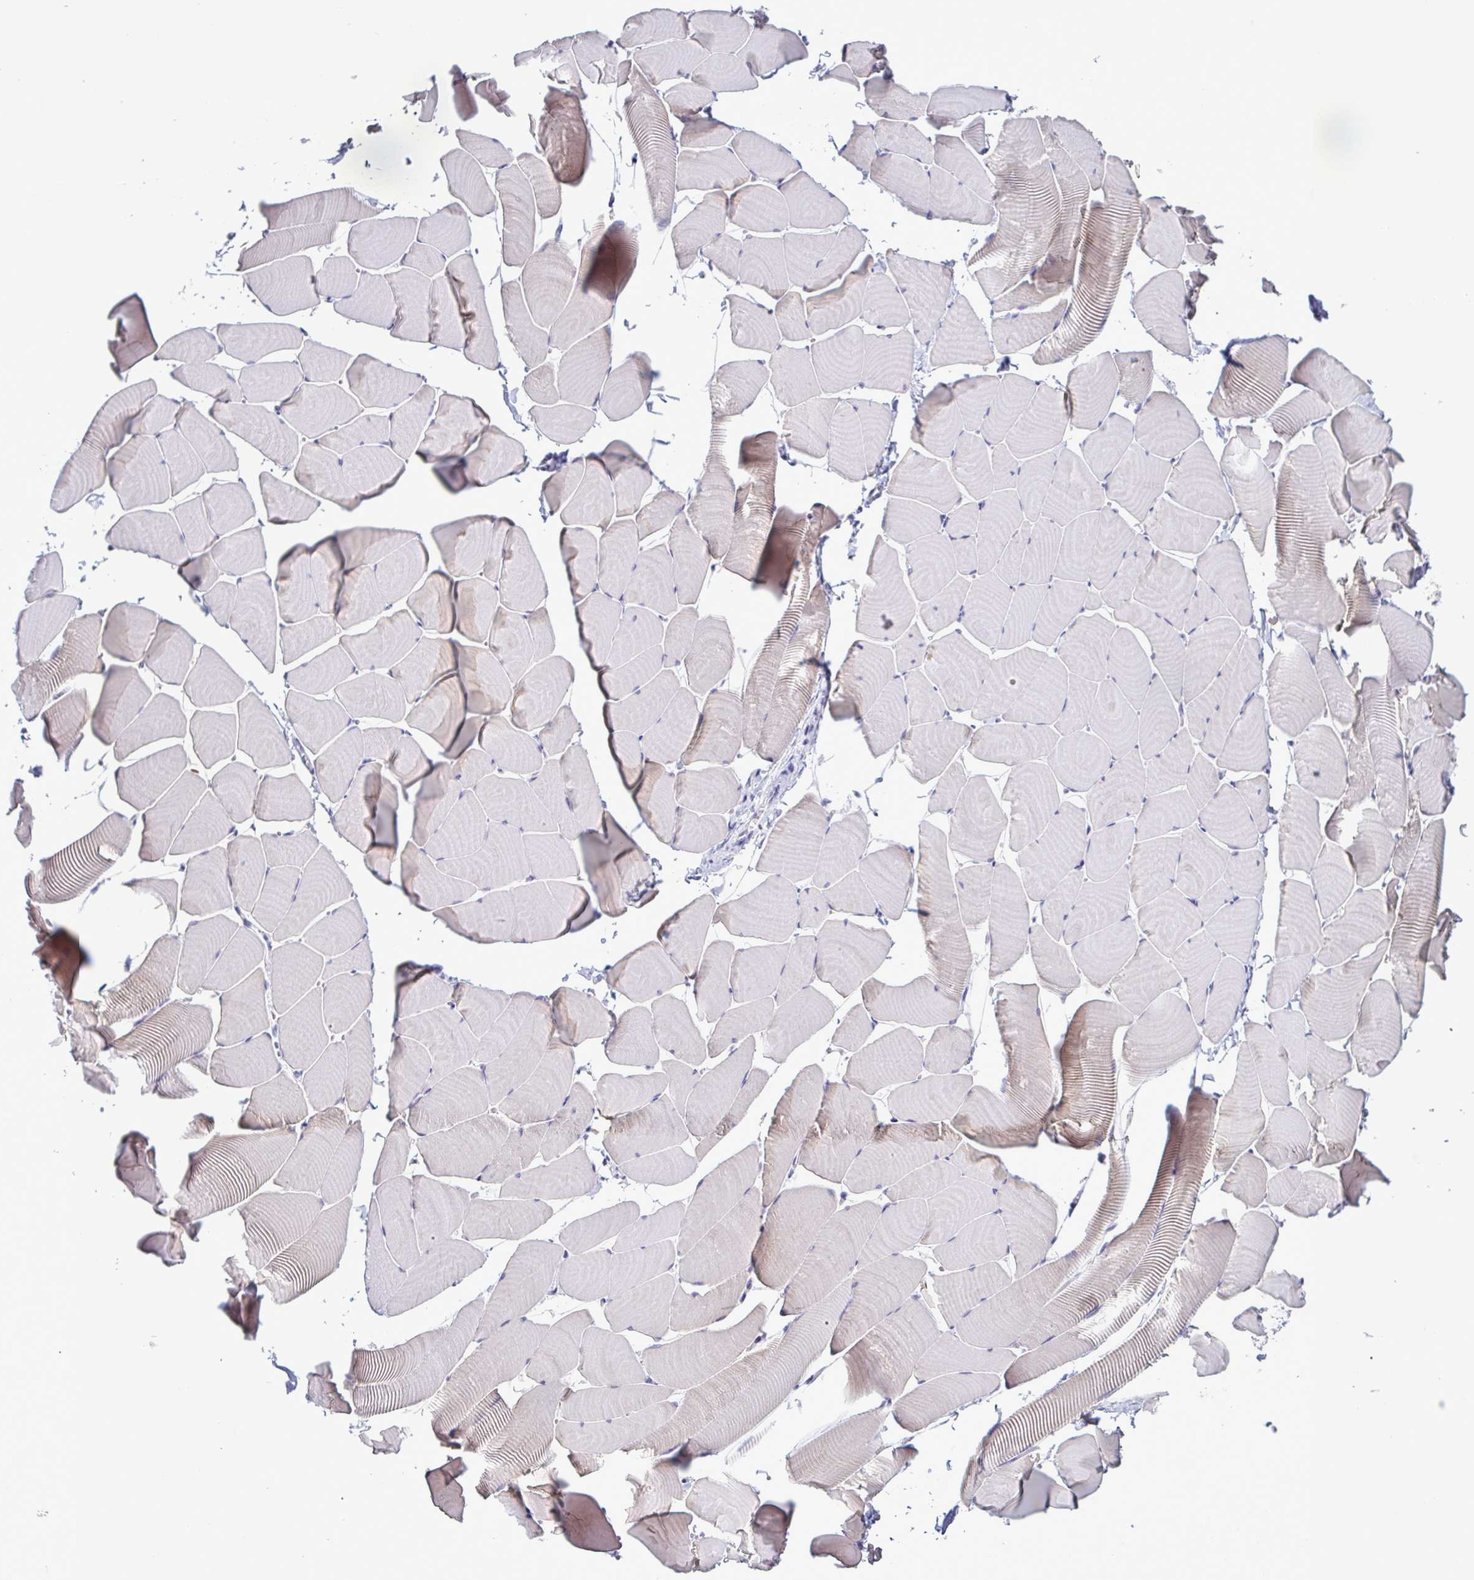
{"staining": {"intensity": "weak", "quantity": "<25%", "location": "cytoplasmic/membranous"}, "tissue": "skeletal muscle", "cell_type": "Myocytes", "image_type": "normal", "snomed": [{"axis": "morphology", "description": "Normal tissue, NOS"}, {"axis": "topography", "description": "Skeletal muscle"}], "caption": "A high-resolution photomicrograph shows IHC staining of unremarkable skeletal muscle, which demonstrates no significant staining in myocytes.", "gene": "INAFM1", "patient": {"sex": "male", "age": 25}}